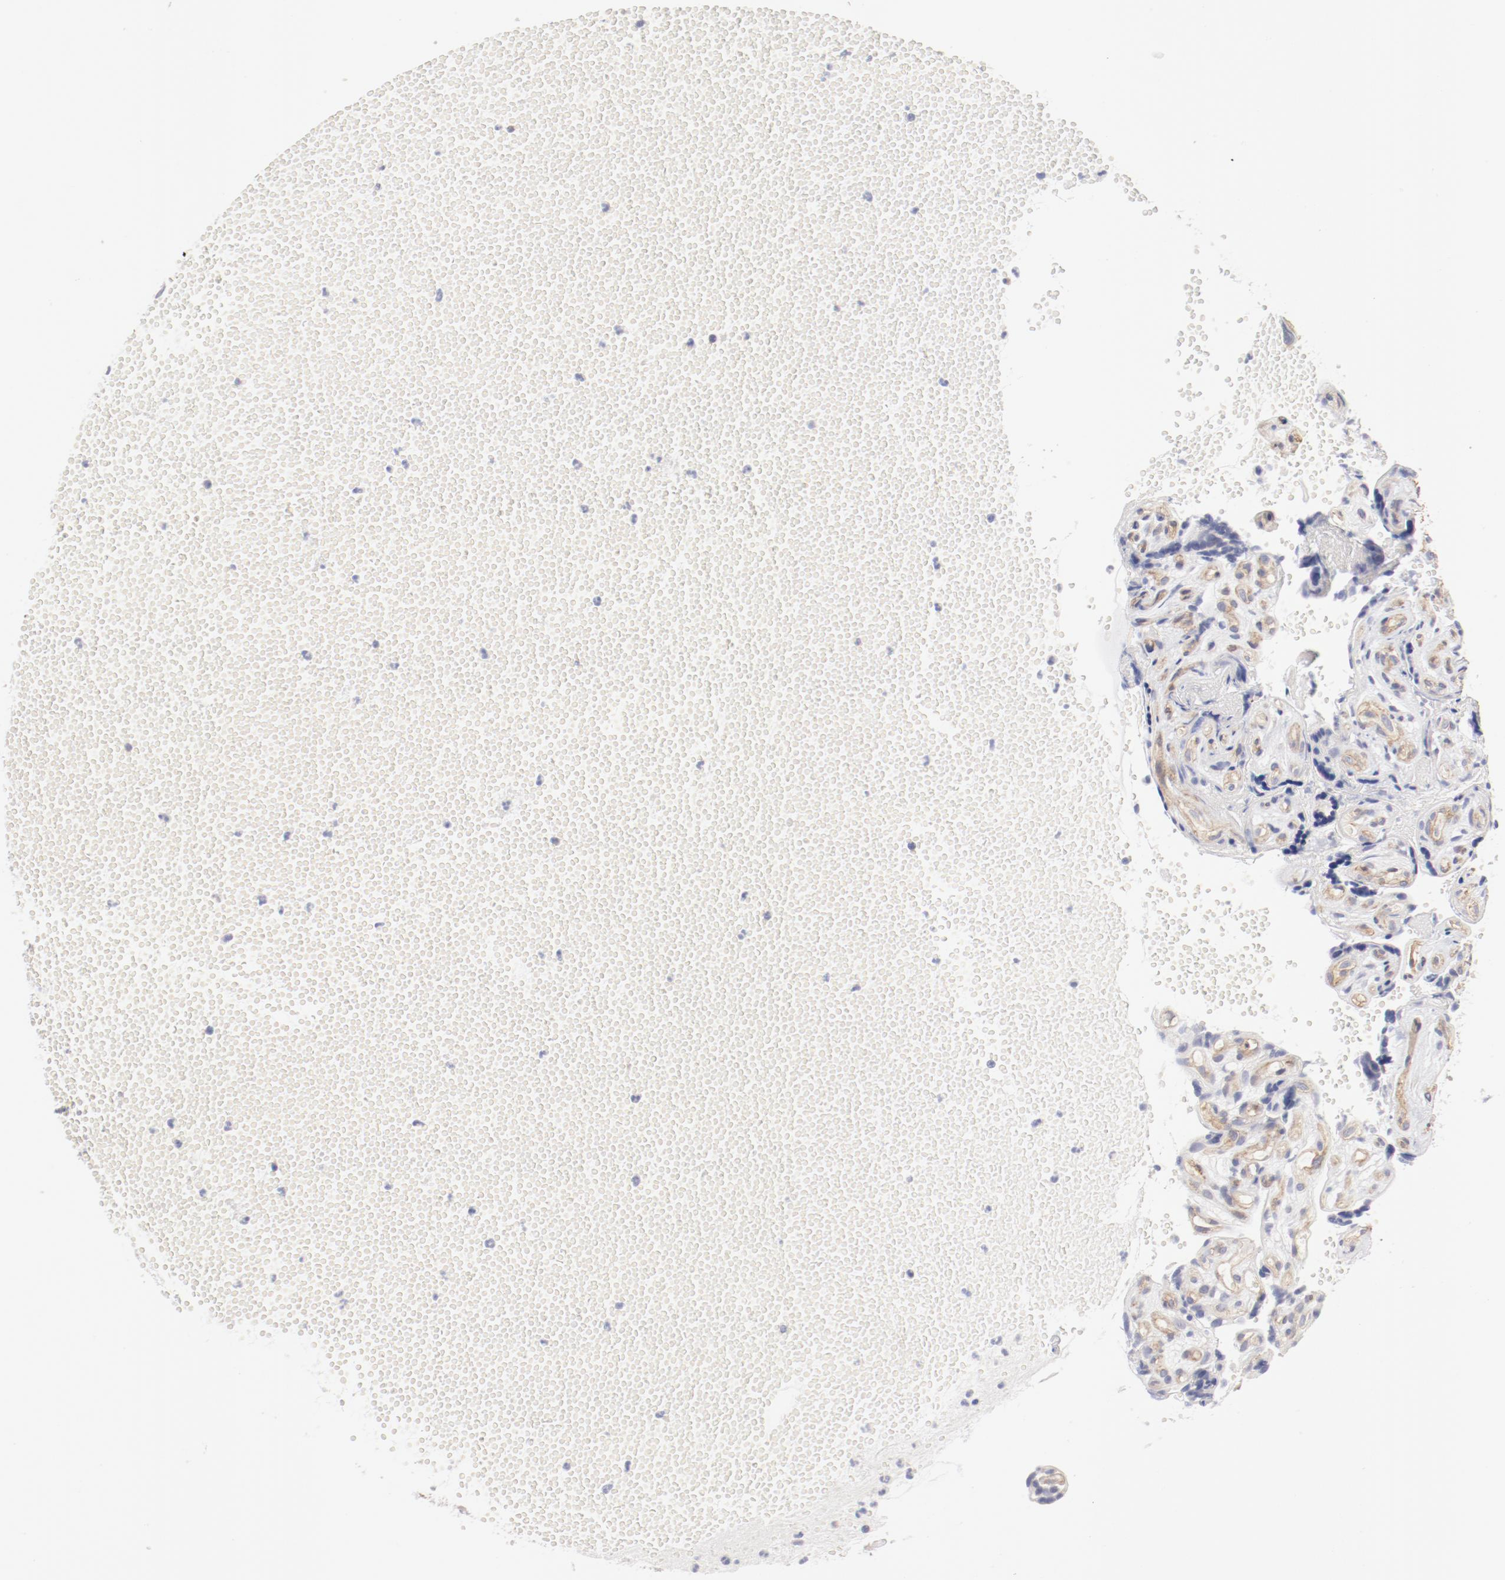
{"staining": {"intensity": "weak", "quantity": "<25%", "location": "cytoplasmic/membranous"}, "tissue": "placenta", "cell_type": "Decidual cells", "image_type": "normal", "snomed": [{"axis": "morphology", "description": "Normal tissue, NOS"}, {"axis": "topography", "description": "Placenta"}], "caption": "Unremarkable placenta was stained to show a protein in brown. There is no significant positivity in decidual cells. (DAB (3,3'-diaminobenzidine) IHC with hematoxylin counter stain).", "gene": "LAX1", "patient": {"sex": "female", "age": 30}}